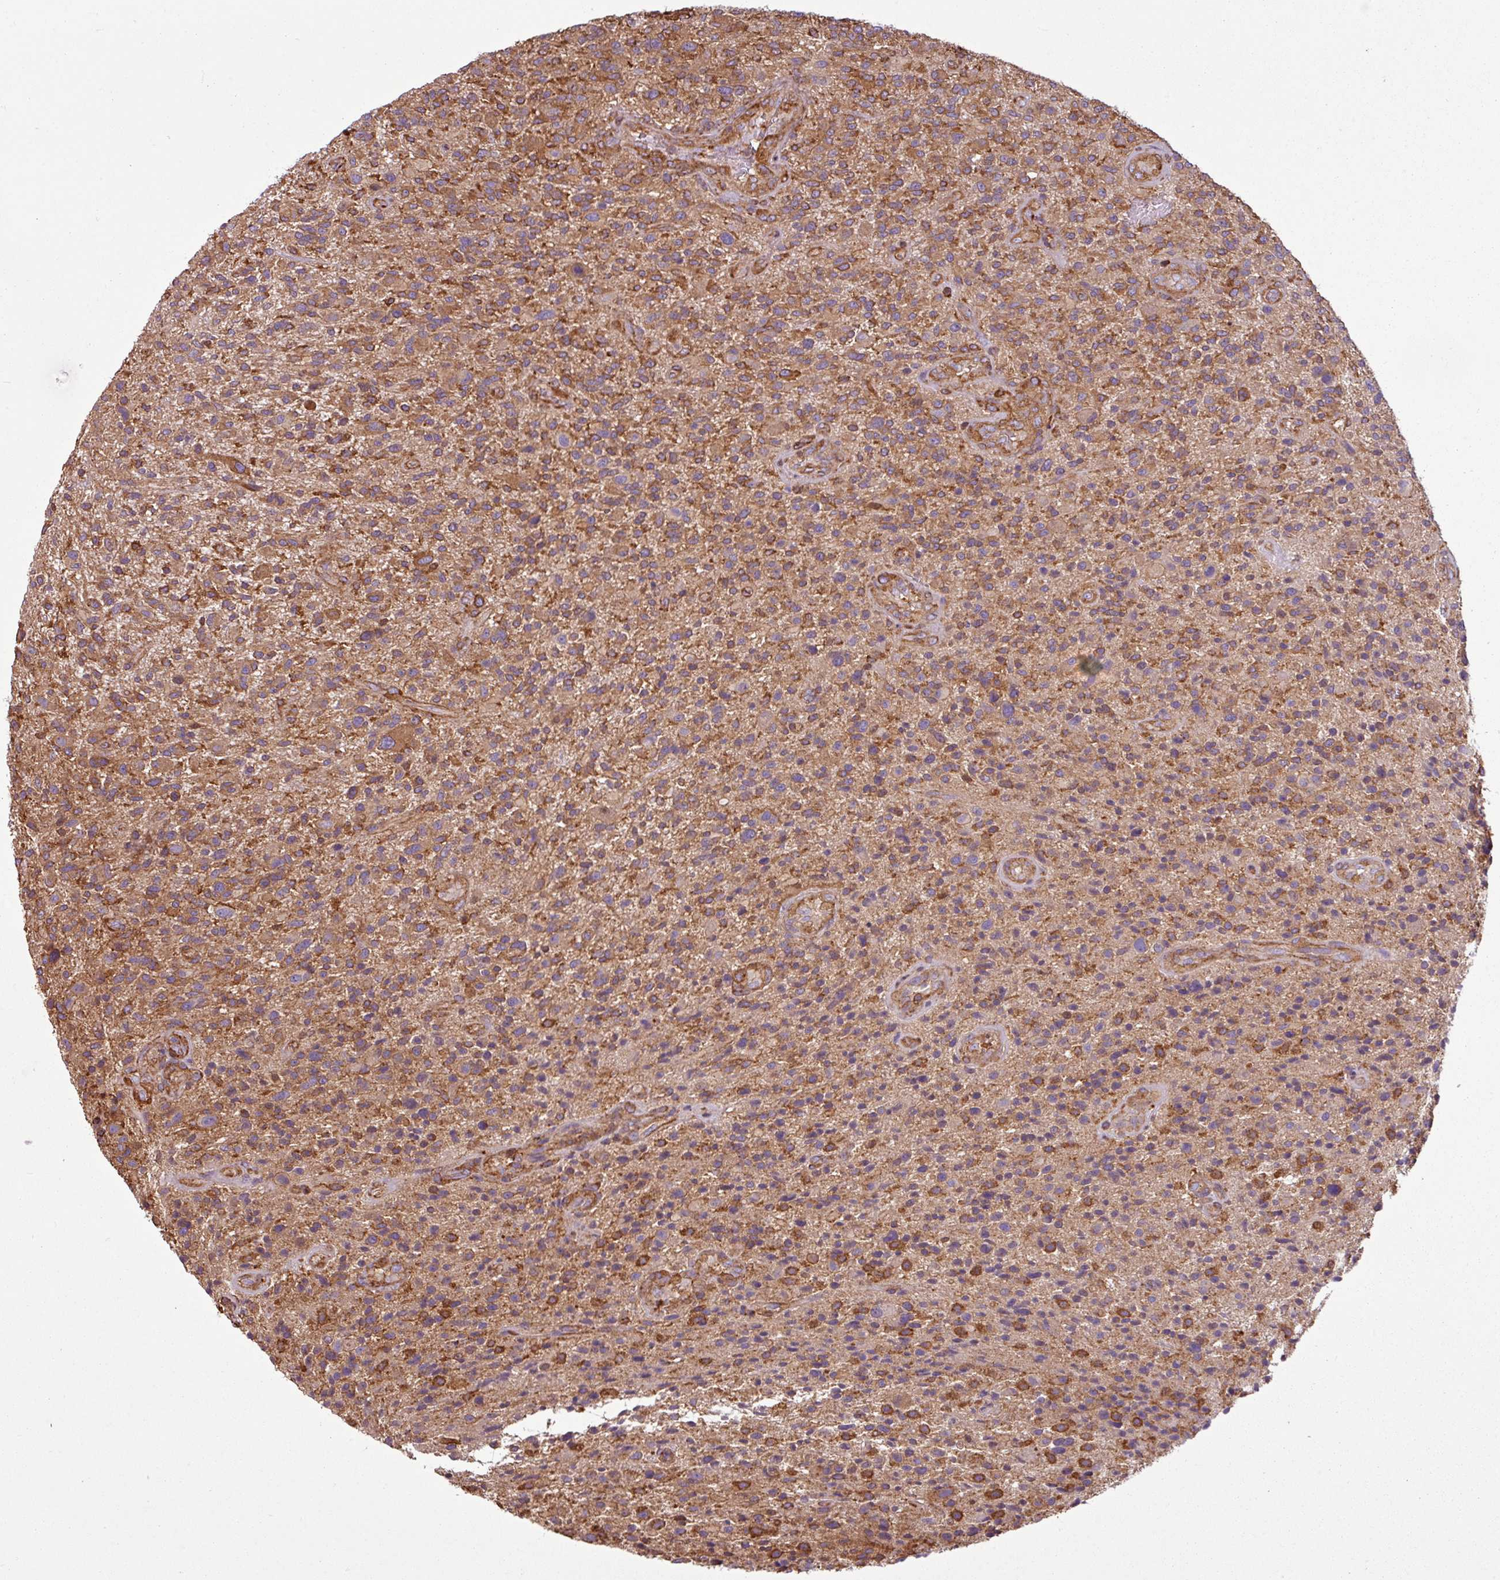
{"staining": {"intensity": "moderate", "quantity": ">75%", "location": "cytoplasmic/membranous"}, "tissue": "glioma", "cell_type": "Tumor cells", "image_type": "cancer", "snomed": [{"axis": "morphology", "description": "Glioma, malignant, High grade"}, {"axis": "topography", "description": "Brain"}], "caption": "Moderate cytoplasmic/membranous positivity for a protein is identified in about >75% of tumor cells of glioma using IHC.", "gene": "PACSIN2", "patient": {"sex": "male", "age": 47}}